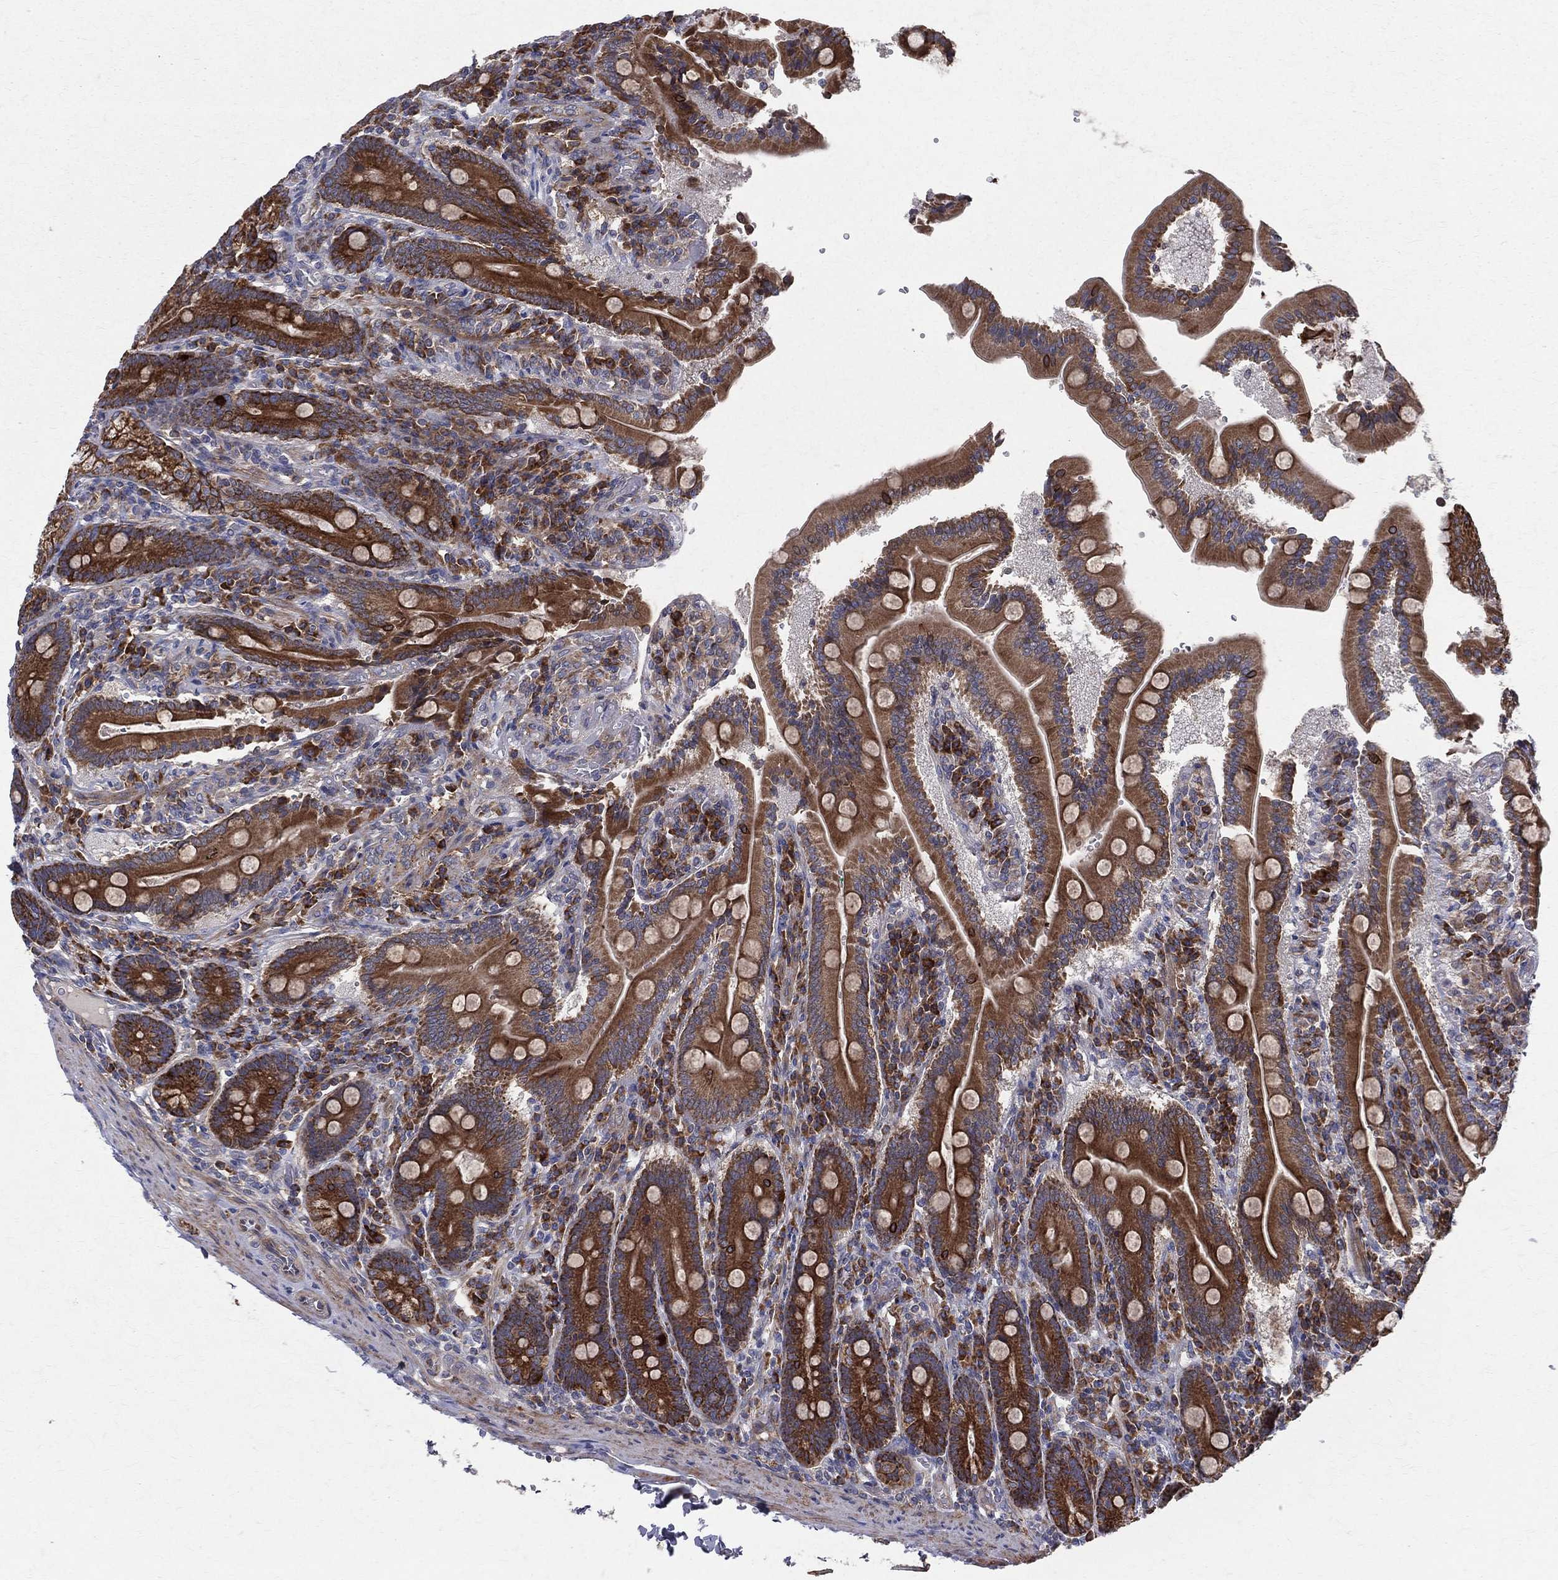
{"staining": {"intensity": "strong", "quantity": ">75%", "location": "cytoplasmic/membranous"}, "tissue": "duodenum", "cell_type": "Glandular cells", "image_type": "normal", "snomed": [{"axis": "morphology", "description": "Normal tissue, NOS"}, {"axis": "topography", "description": "Duodenum"}], "caption": "Protein staining shows strong cytoplasmic/membranous staining in approximately >75% of glandular cells in unremarkable duodenum.", "gene": "MIX23", "patient": {"sex": "female", "age": 62}}